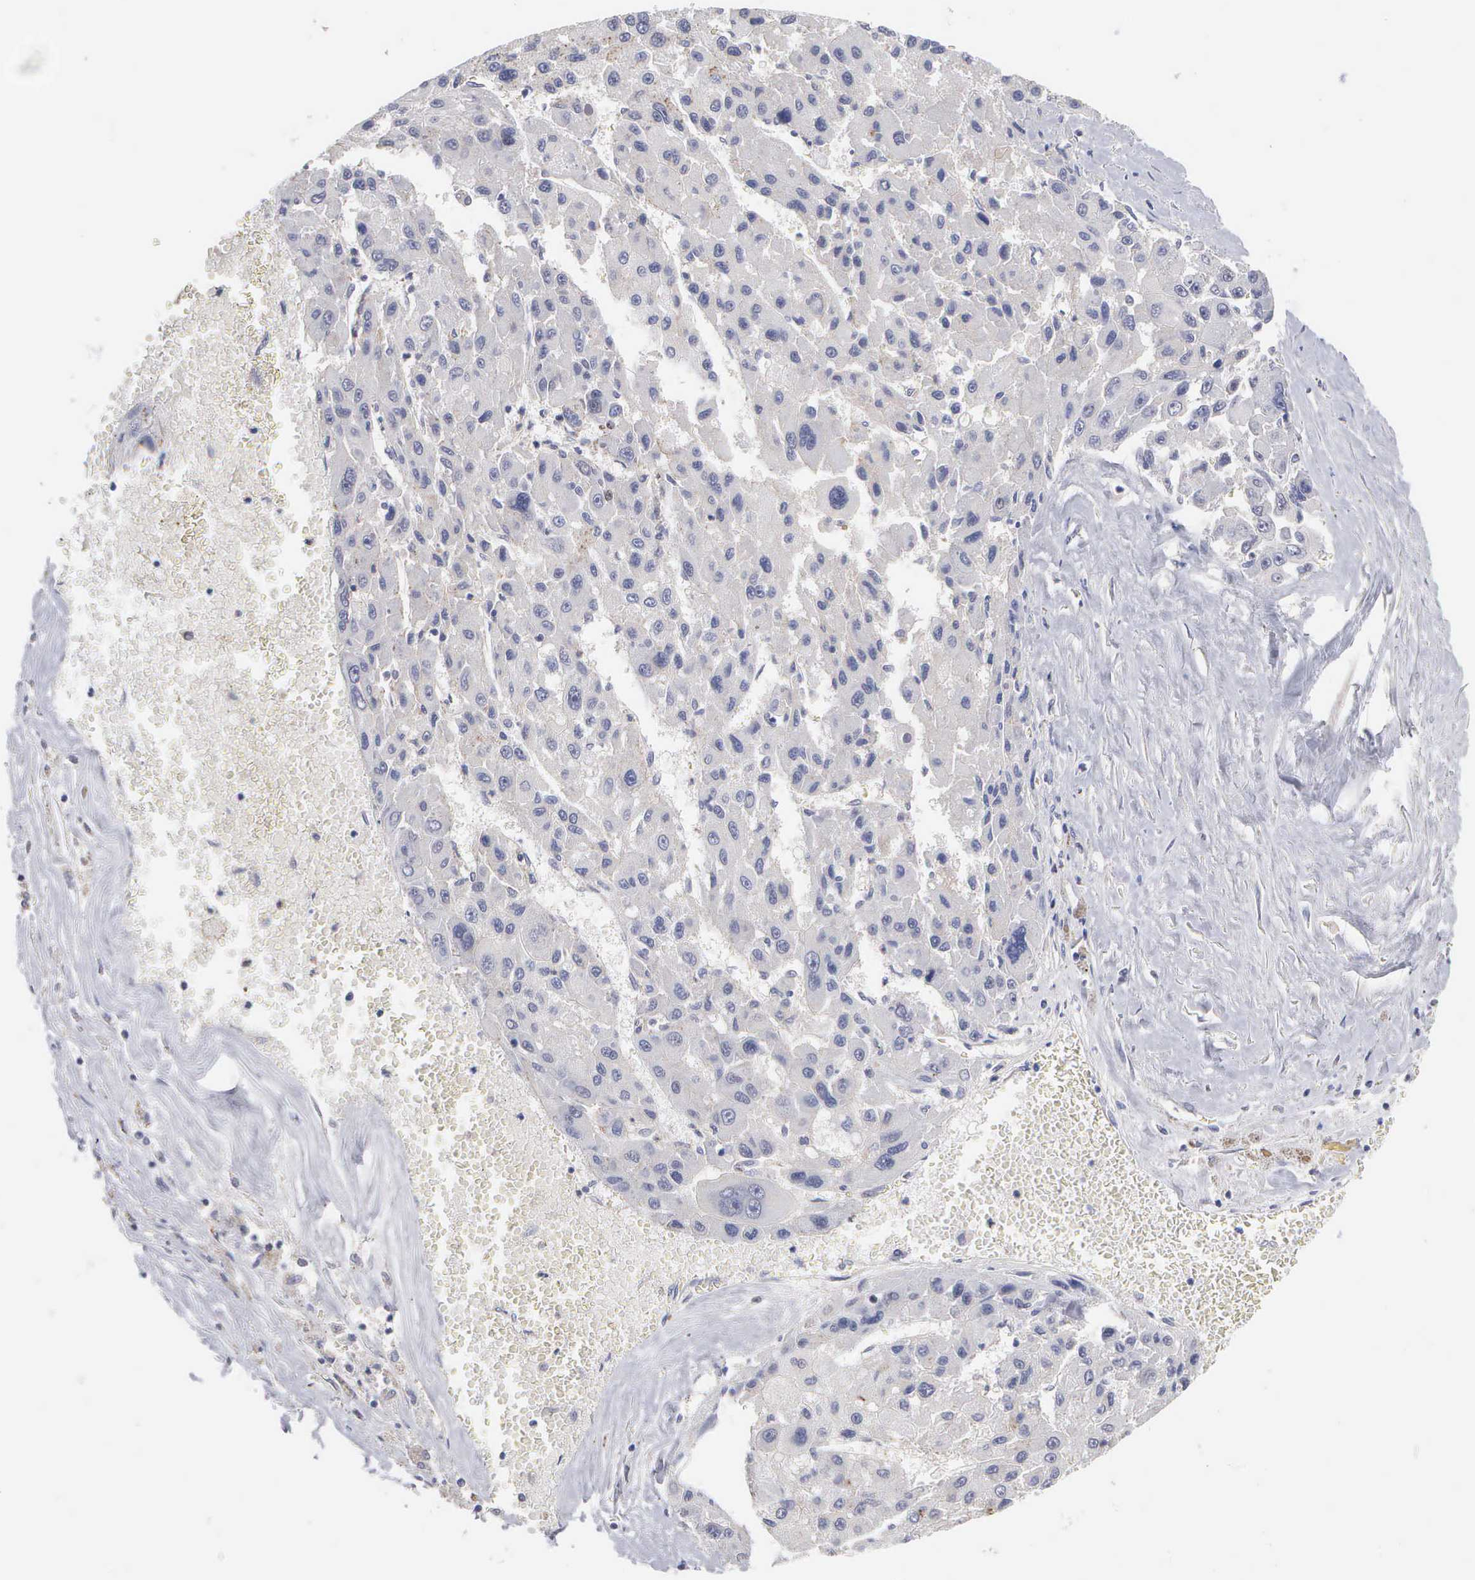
{"staining": {"intensity": "negative", "quantity": "none", "location": "none"}, "tissue": "liver cancer", "cell_type": "Tumor cells", "image_type": "cancer", "snomed": [{"axis": "morphology", "description": "Carcinoma, Hepatocellular, NOS"}, {"axis": "topography", "description": "Liver"}], "caption": "Tumor cells are negative for brown protein staining in liver cancer (hepatocellular carcinoma). (DAB immunohistochemistry, high magnification).", "gene": "KDM6A", "patient": {"sex": "male", "age": 64}}